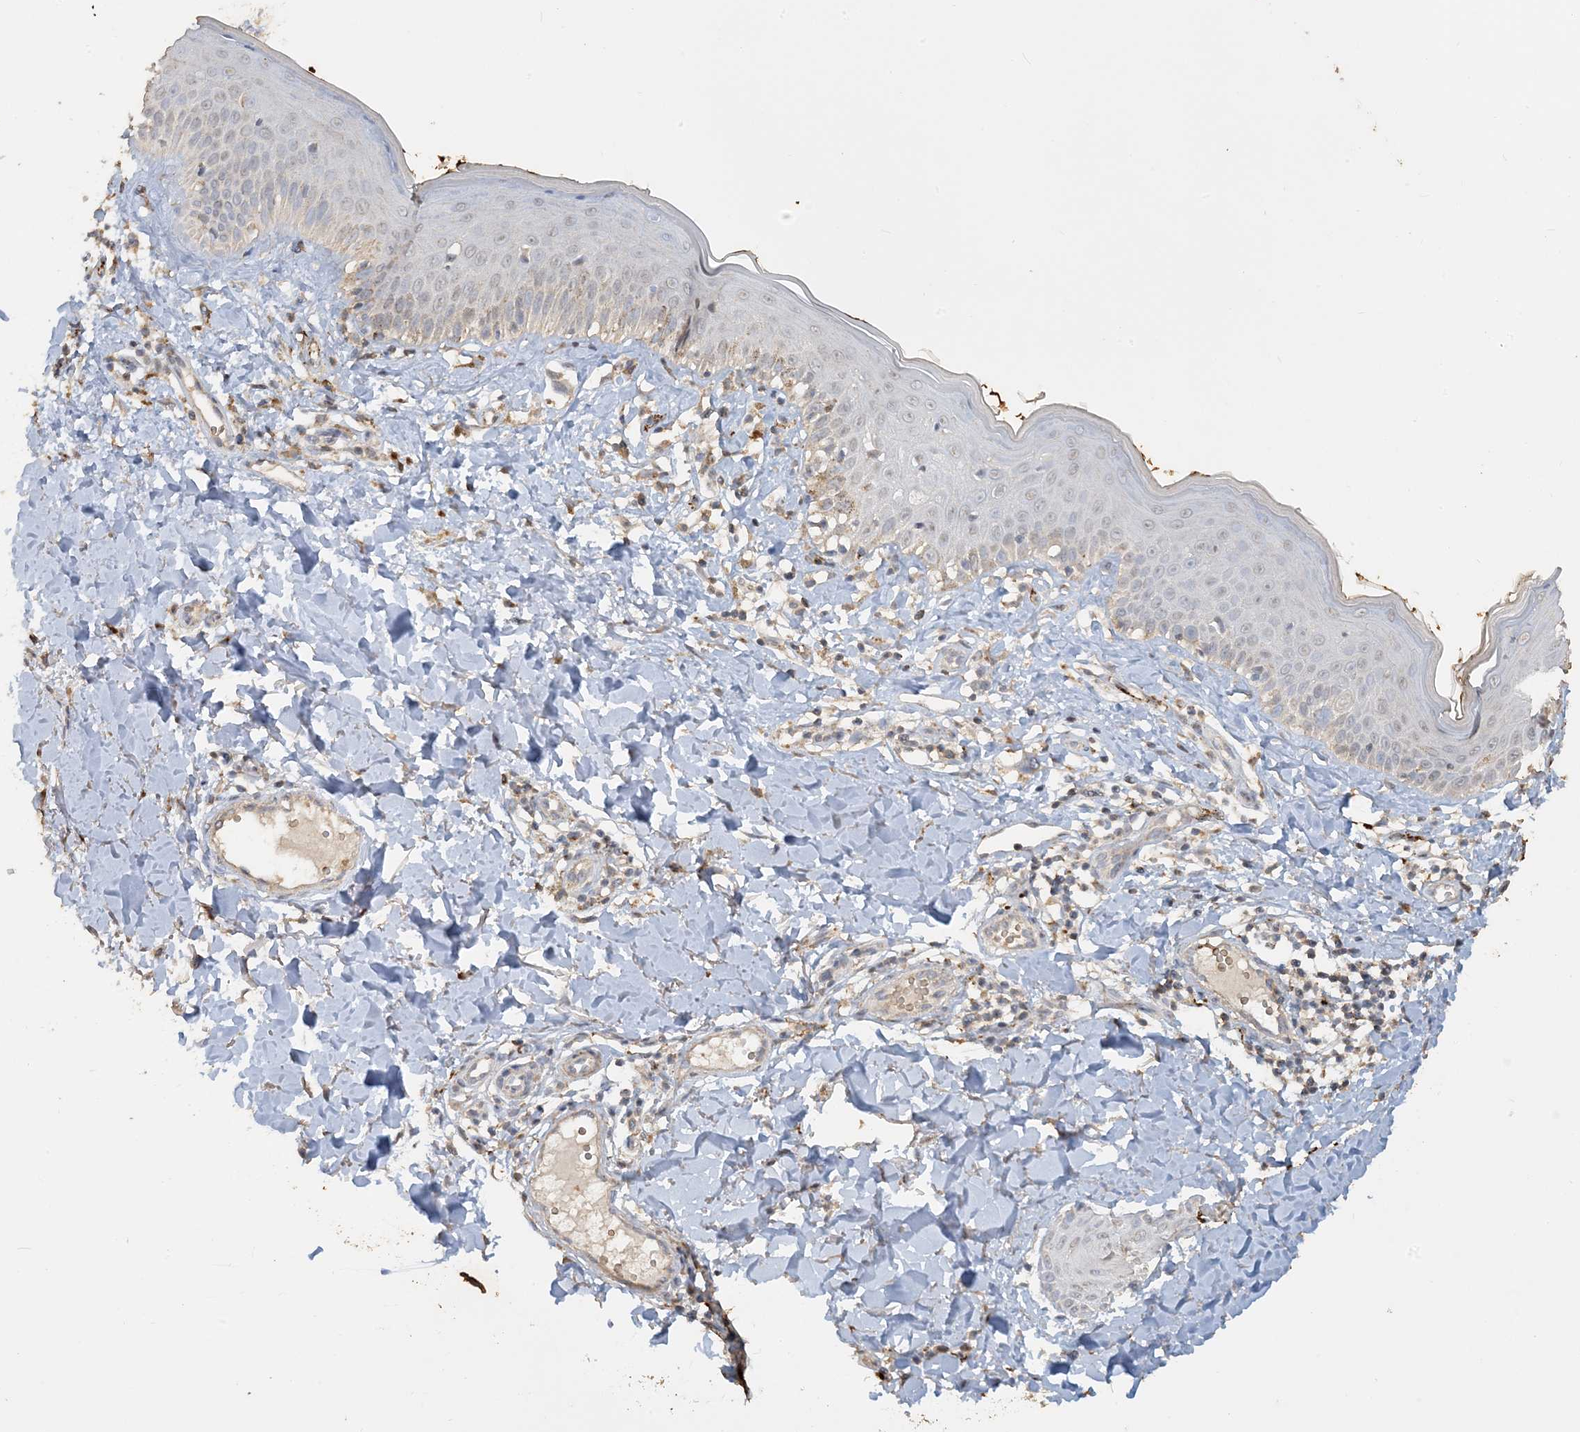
{"staining": {"intensity": "moderate", "quantity": "25%-75%", "location": "cytoplasmic/membranous"}, "tissue": "skin", "cell_type": "Fibroblasts", "image_type": "normal", "snomed": [{"axis": "morphology", "description": "Normal tissue, NOS"}, {"axis": "topography", "description": "Skin"}], "caption": "Fibroblasts display moderate cytoplasmic/membranous staining in about 25%-75% of cells in benign skin.", "gene": "SFMBT2", "patient": {"sex": "male", "age": 52}}